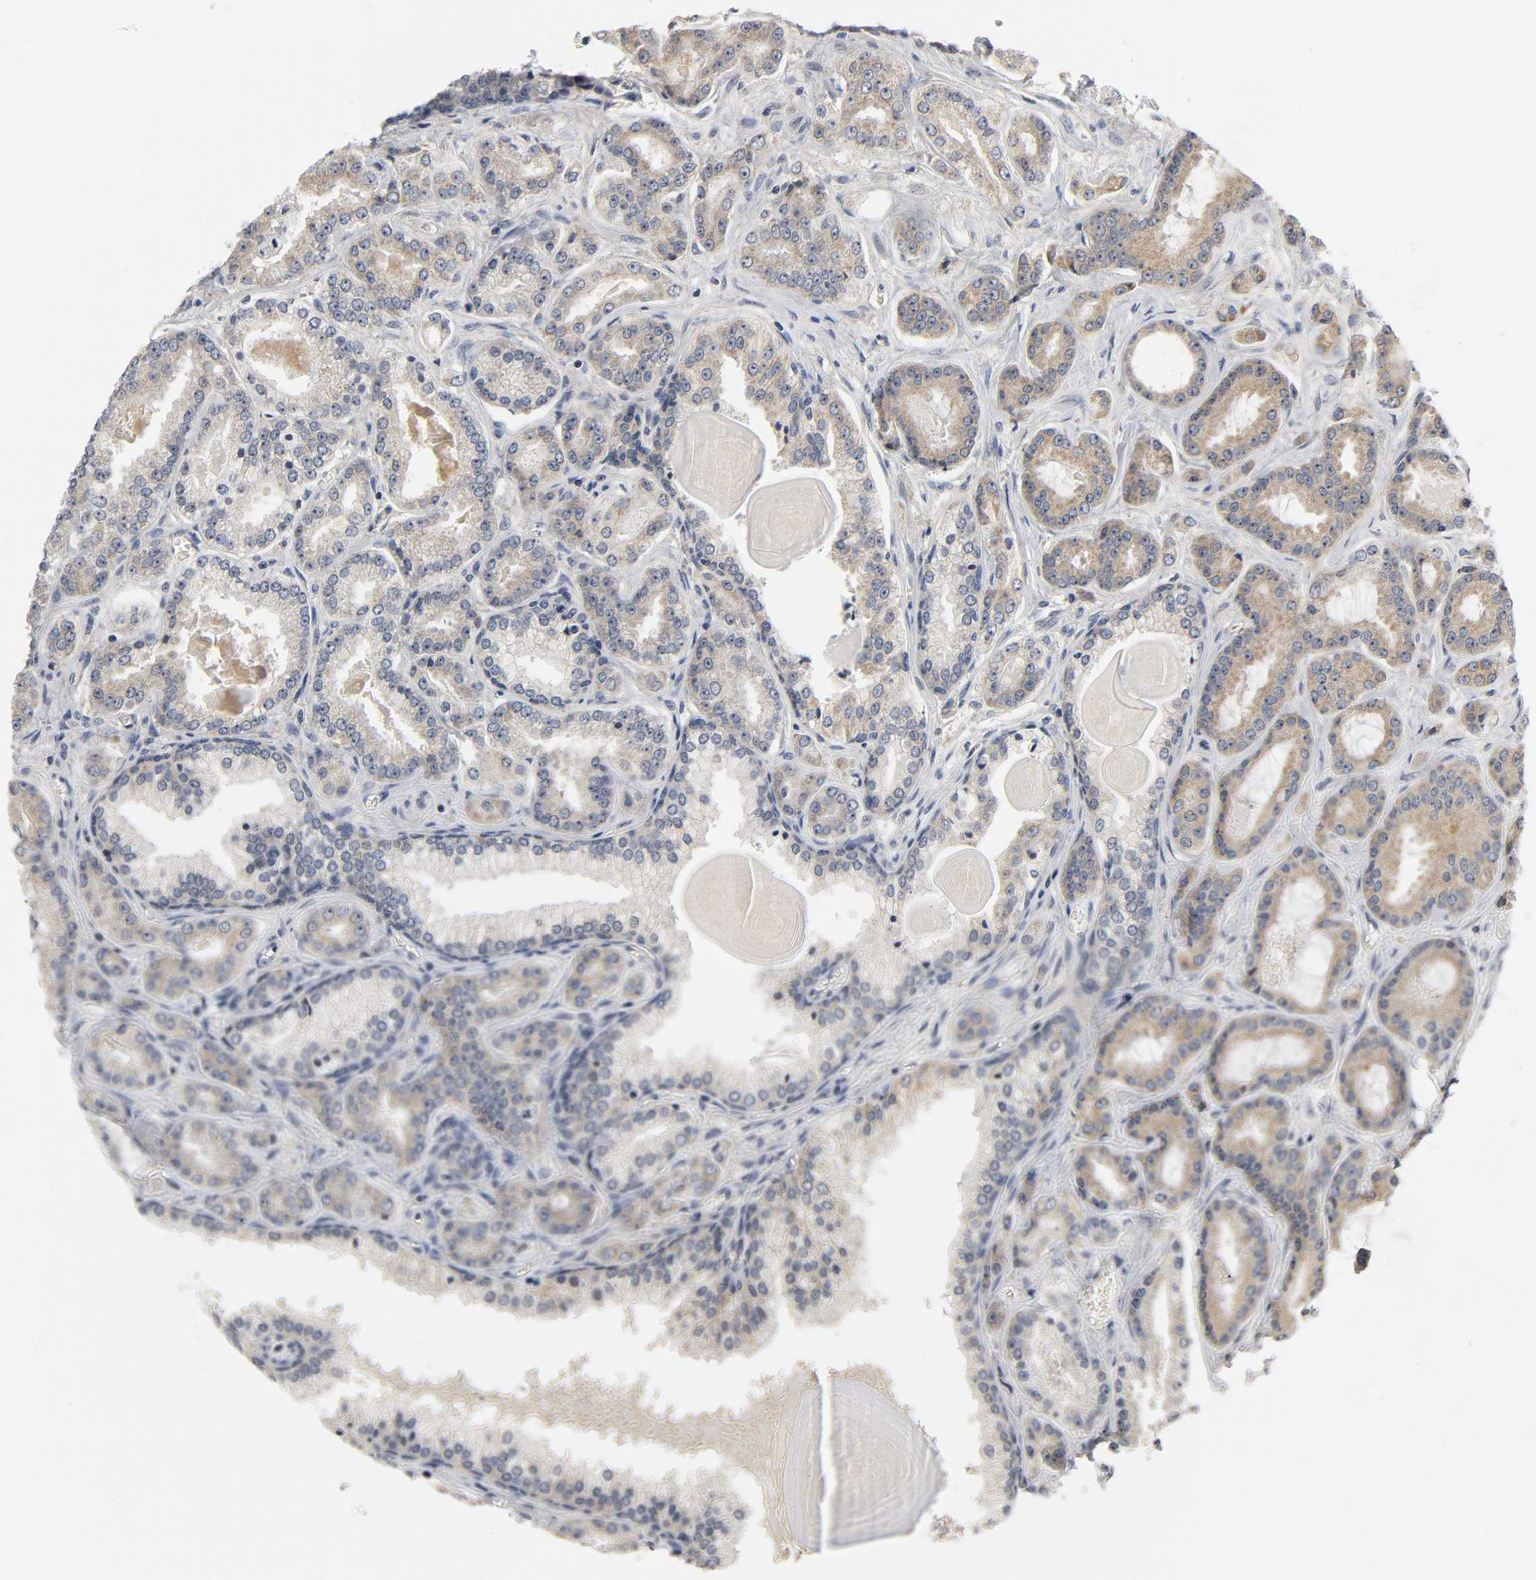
{"staining": {"intensity": "moderate", "quantity": "25%-75%", "location": "cytoplasmic/membranous"}, "tissue": "prostate cancer", "cell_type": "Tumor cells", "image_type": "cancer", "snomed": [{"axis": "morphology", "description": "Adenocarcinoma, Low grade"}, {"axis": "topography", "description": "Prostate"}], "caption": "This is a histology image of immunohistochemistry (IHC) staining of prostate cancer (low-grade adenocarcinoma), which shows moderate positivity in the cytoplasmic/membranous of tumor cells.", "gene": "NRP1", "patient": {"sex": "male", "age": 59}}